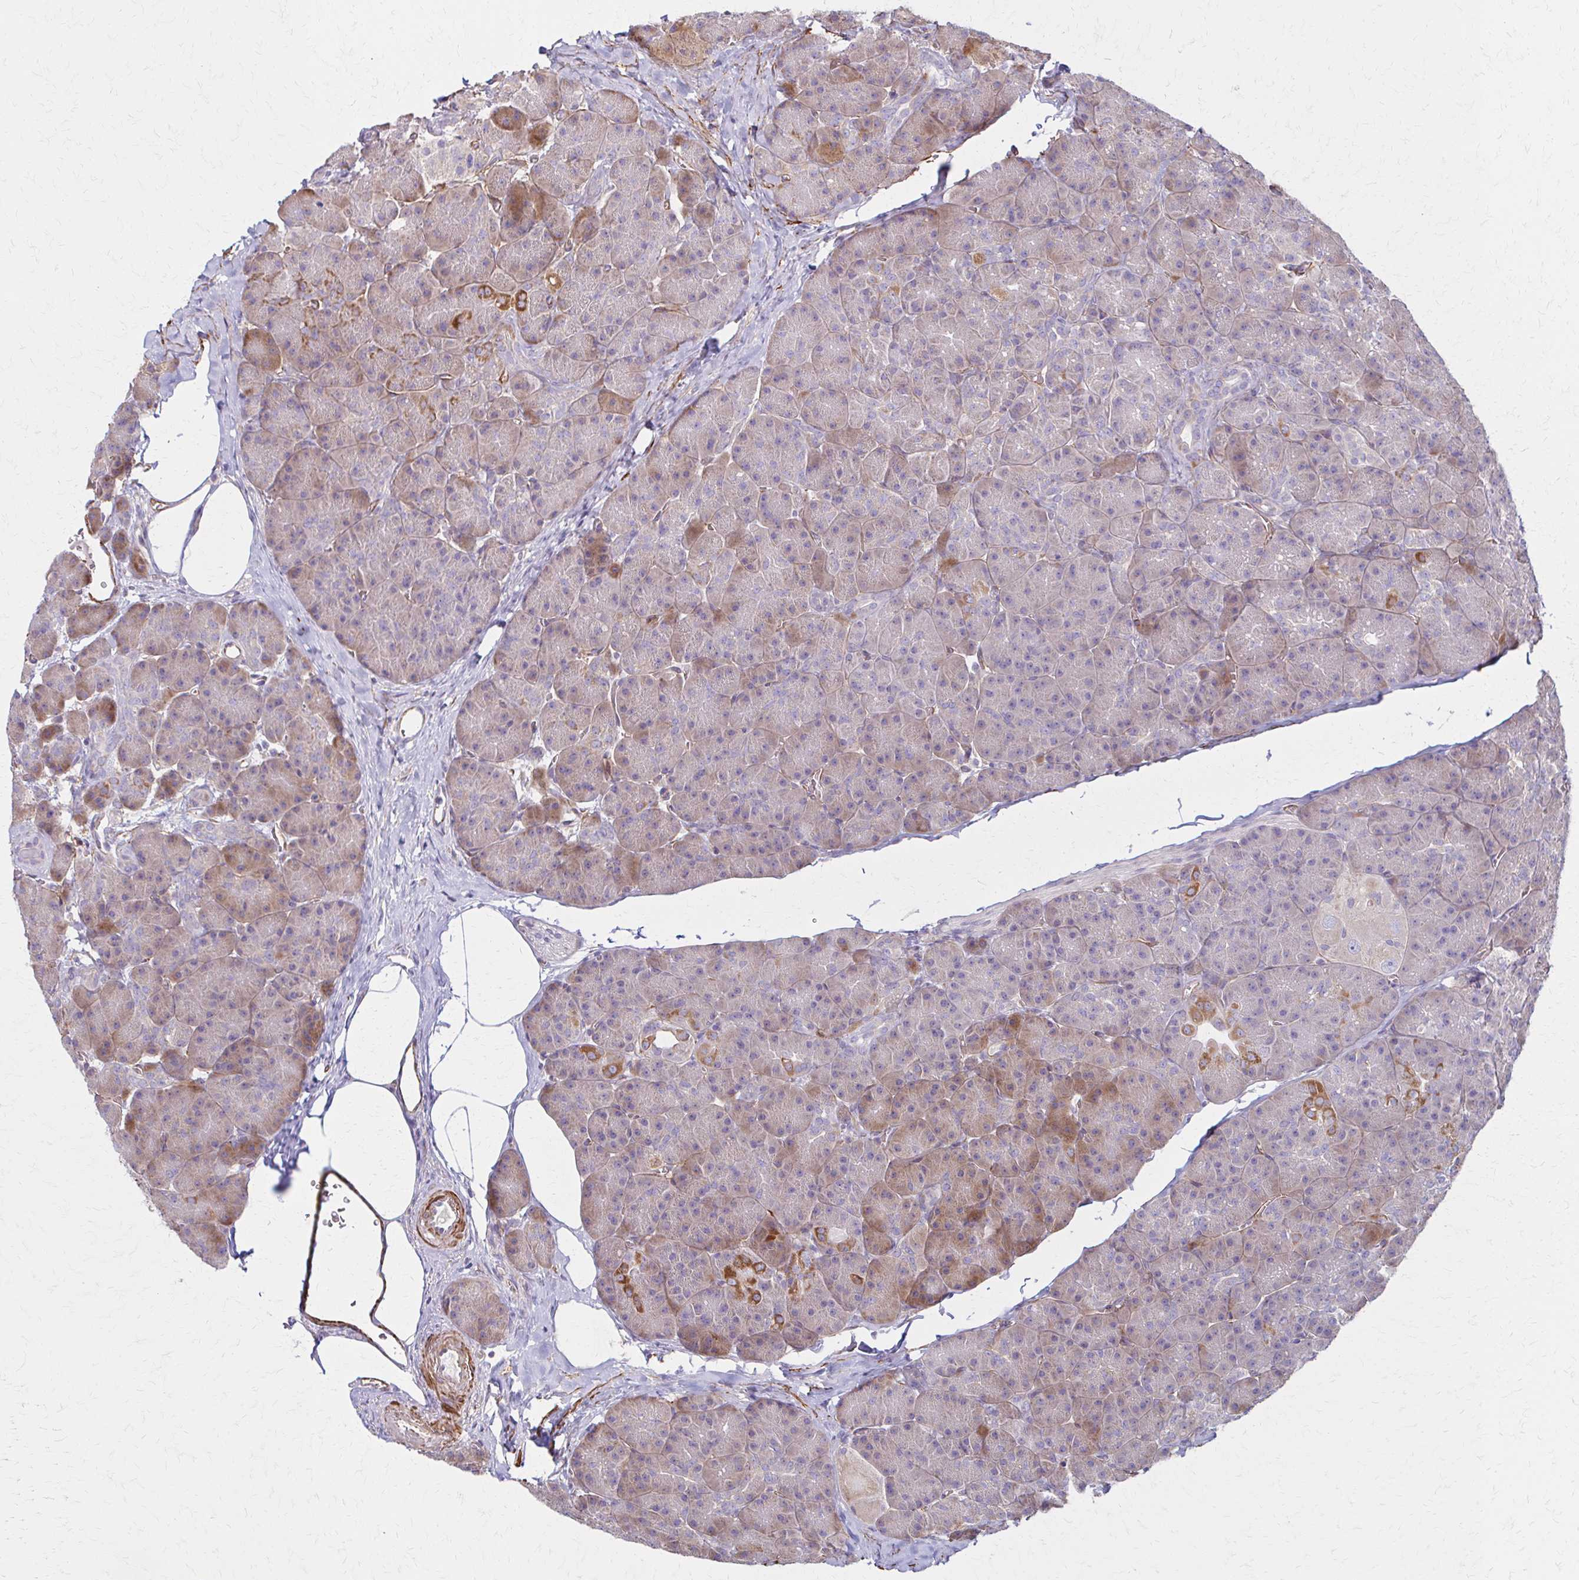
{"staining": {"intensity": "weak", "quantity": "25%-75%", "location": "cytoplasmic/membranous"}, "tissue": "pancreas", "cell_type": "Exocrine glandular cells", "image_type": "normal", "snomed": [{"axis": "morphology", "description": "Normal tissue, NOS"}, {"axis": "topography", "description": "Pancreas"}], "caption": "DAB (3,3'-diaminobenzidine) immunohistochemical staining of benign pancreas demonstrates weak cytoplasmic/membranous protein staining in about 25%-75% of exocrine glandular cells.", "gene": "TIMMDC1", "patient": {"sex": "male", "age": 57}}